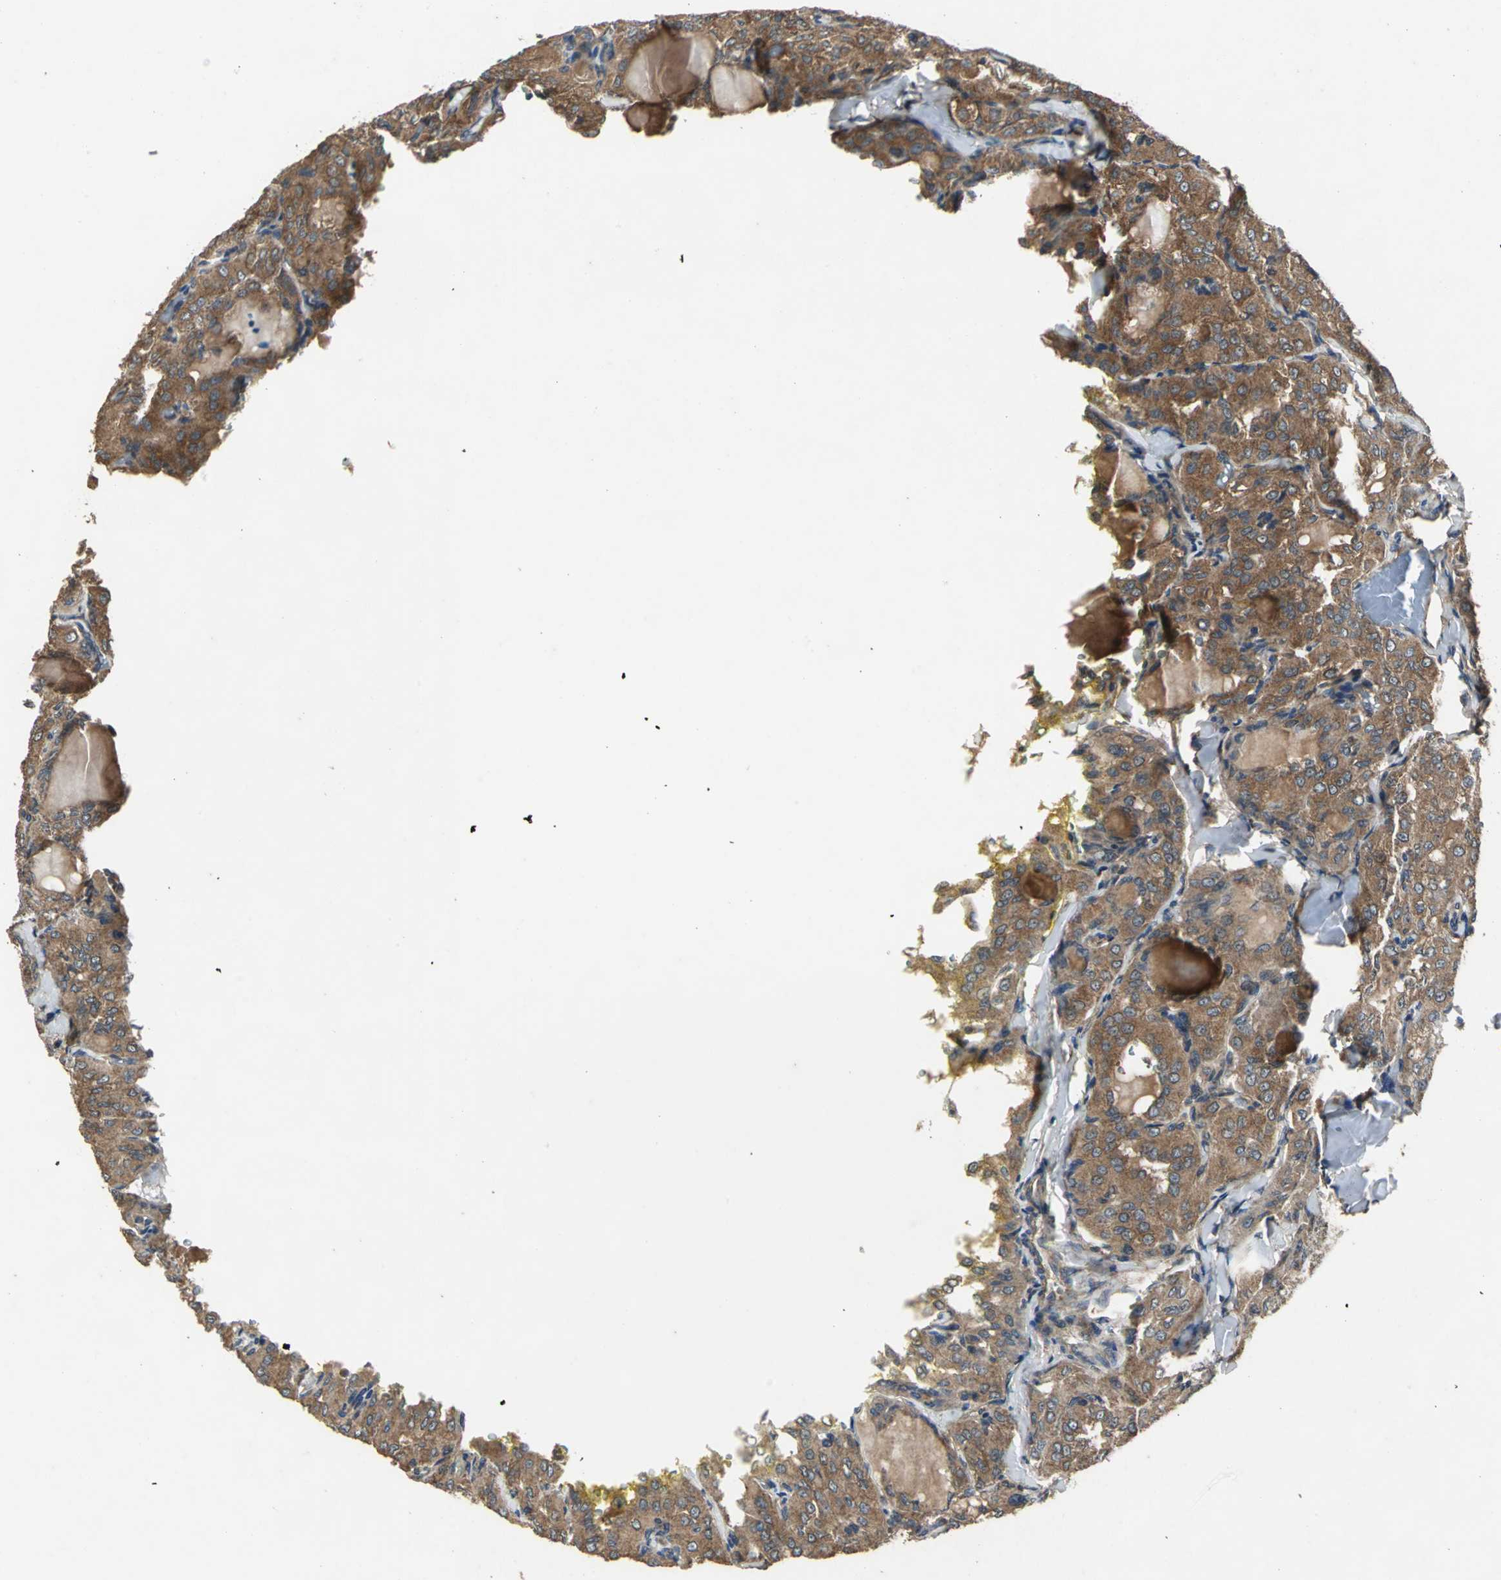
{"staining": {"intensity": "moderate", "quantity": ">75%", "location": "cytoplasmic/membranous"}, "tissue": "thyroid cancer", "cell_type": "Tumor cells", "image_type": "cancer", "snomed": [{"axis": "morphology", "description": "Papillary adenocarcinoma, NOS"}, {"axis": "topography", "description": "Thyroid gland"}], "caption": "The image shows a brown stain indicating the presence of a protein in the cytoplasmic/membranous of tumor cells in thyroid papillary adenocarcinoma. The staining was performed using DAB (3,3'-diaminobenzidine) to visualize the protein expression in brown, while the nuclei were stained in blue with hematoxylin (Magnification: 20x).", "gene": "IRF3", "patient": {"sex": "male", "age": 20}}